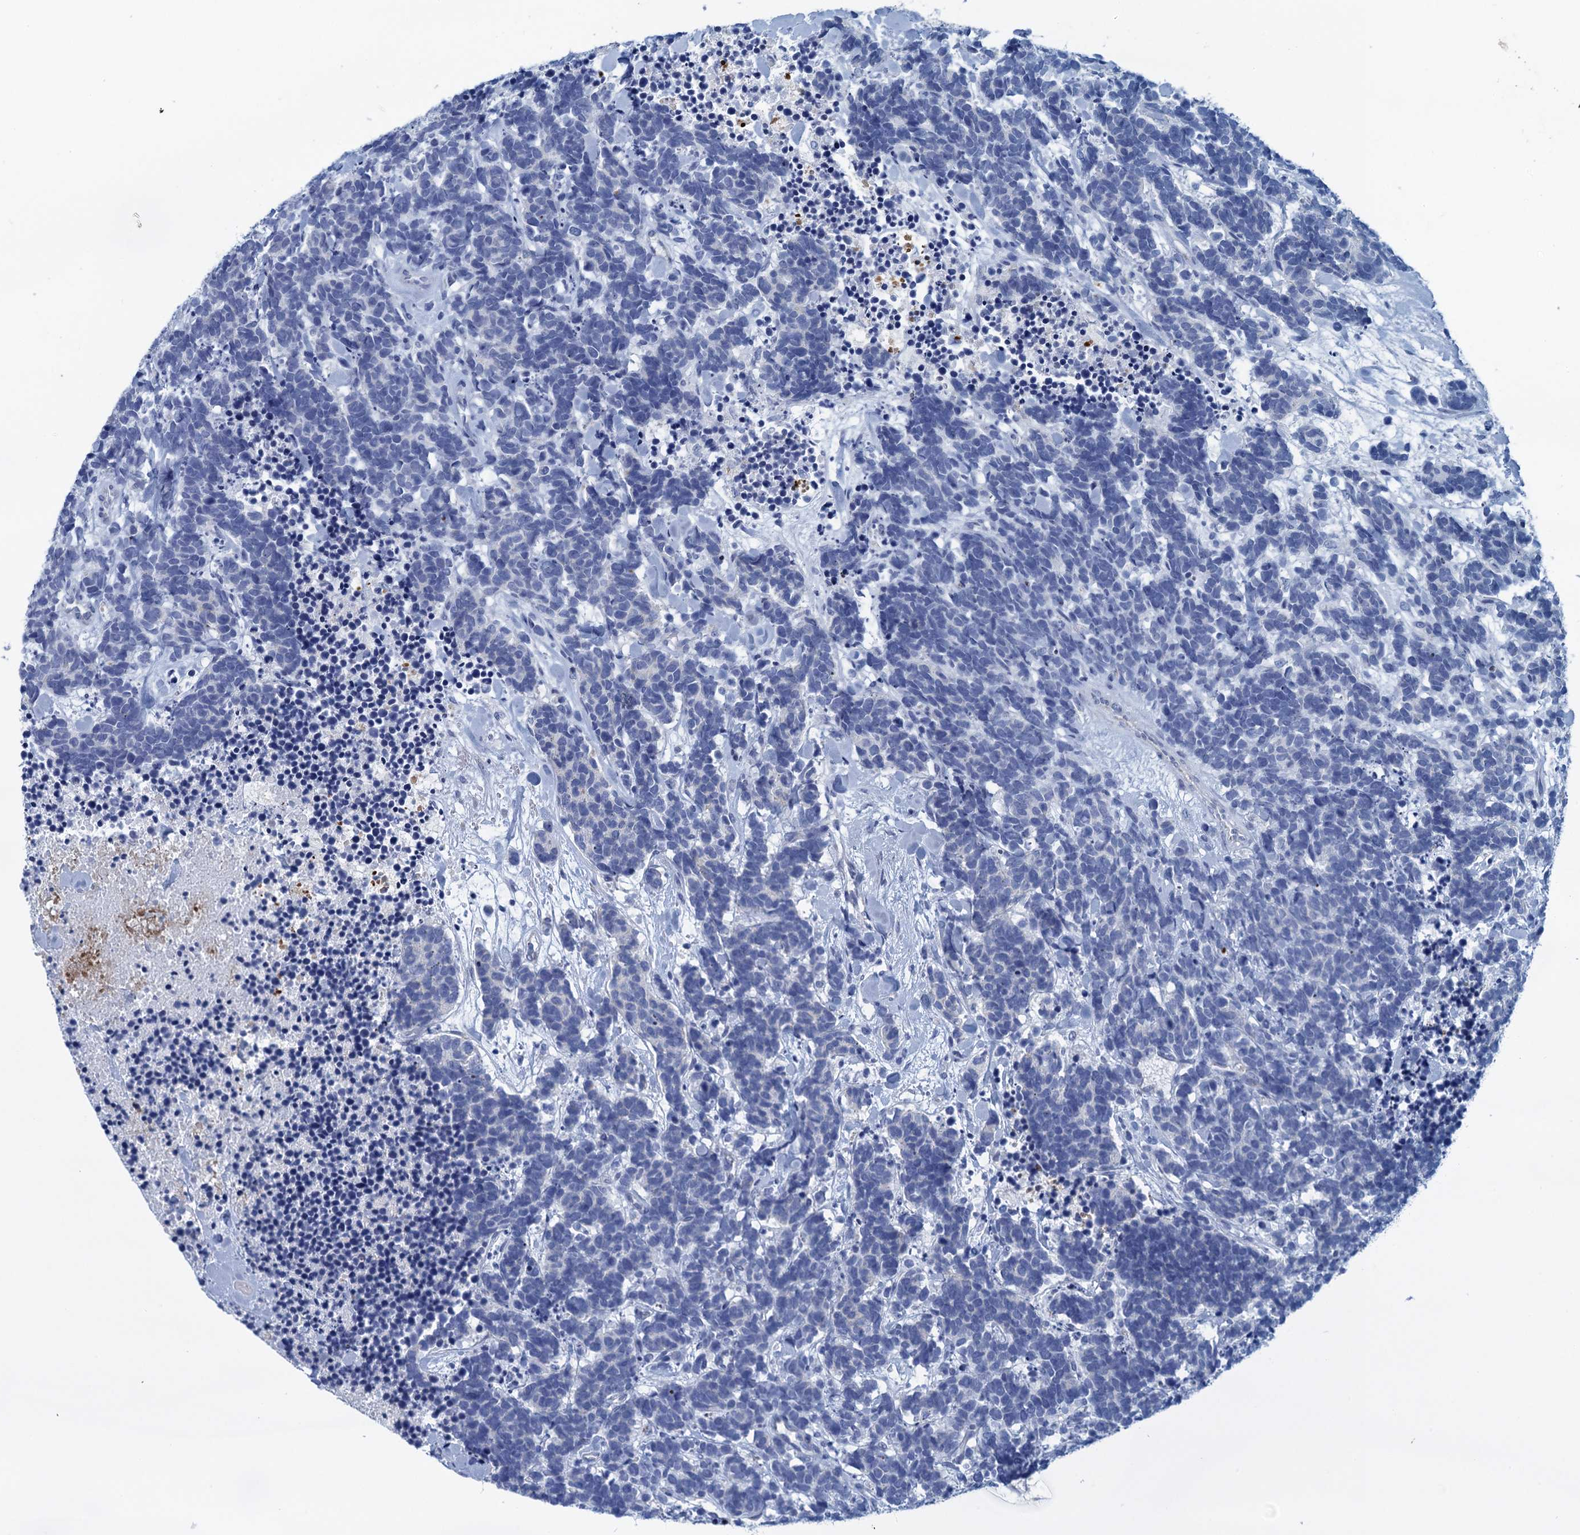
{"staining": {"intensity": "negative", "quantity": "none", "location": "none"}, "tissue": "carcinoid", "cell_type": "Tumor cells", "image_type": "cancer", "snomed": [{"axis": "morphology", "description": "Carcinoma, NOS"}, {"axis": "morphology", "description": "Carcinoid, malignant, NOS"}, {"axis": "topography", "description": "Prostate"}], "caption": "Immunohistochemical staining of carcinoid shows no significant expression in tumor cells.", "gene": "SCEL", "patient": {"sex": "male", "age": 57}}